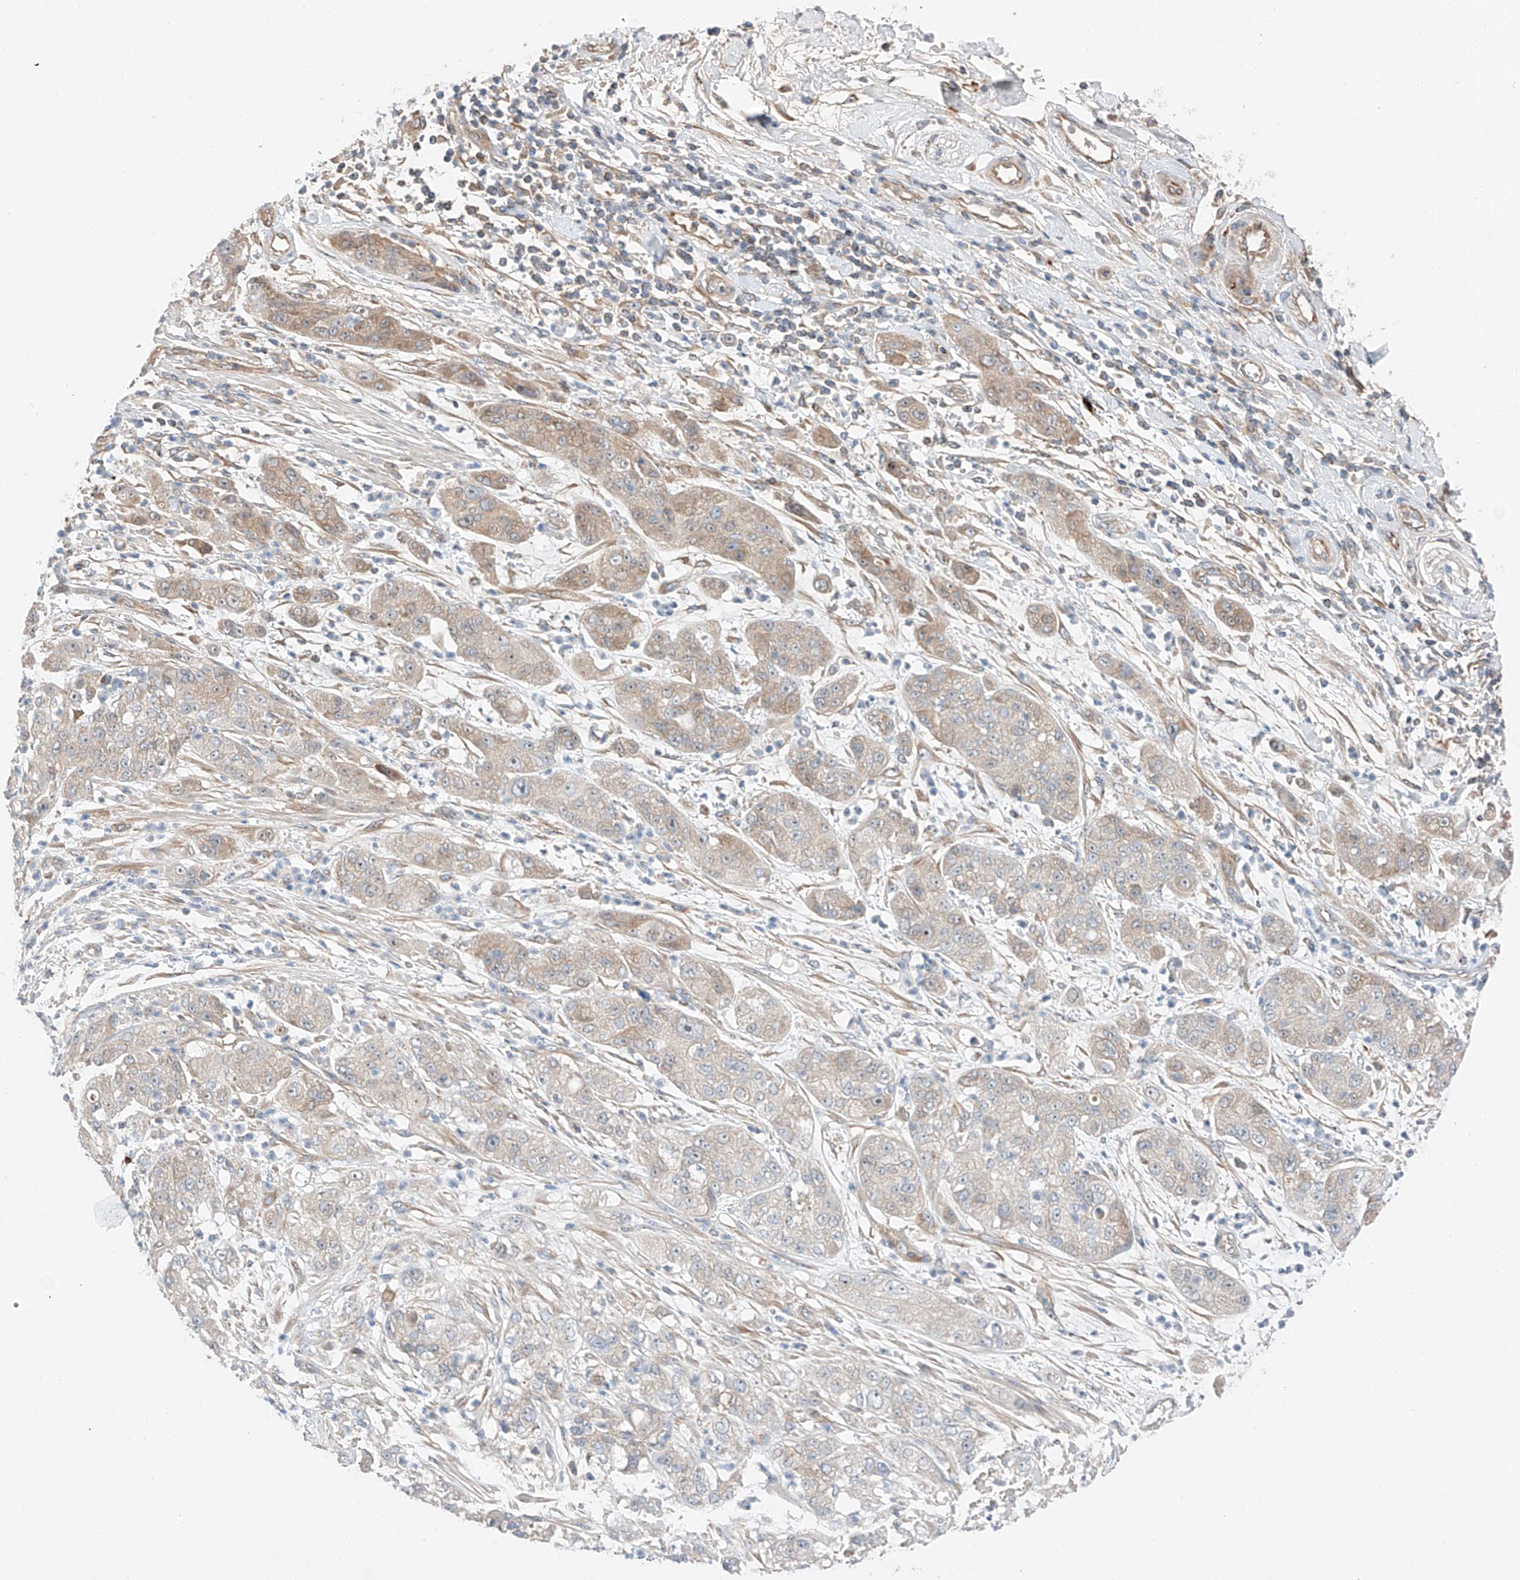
{"staining": {"intensity": "weak", "quantity": "<25%", "location": "cytoplasmic/membranous"}, "tissue": "pancreatic cancer", "cell_type": "Tumor cells", "image_type": "cancer", "snomed": [{"axis": "morphology", "description": "Adenocarcinoma, NOS"}, {"axis": "topography", "description": "Pancreas"}], "caption": "DAB immunohistochemical staining of adenocarcinoma (pancreatic) reveals no significant expression in tumor cells.", "gene": "RUSC1", "patient": {"sex": "female", "age": 78}}